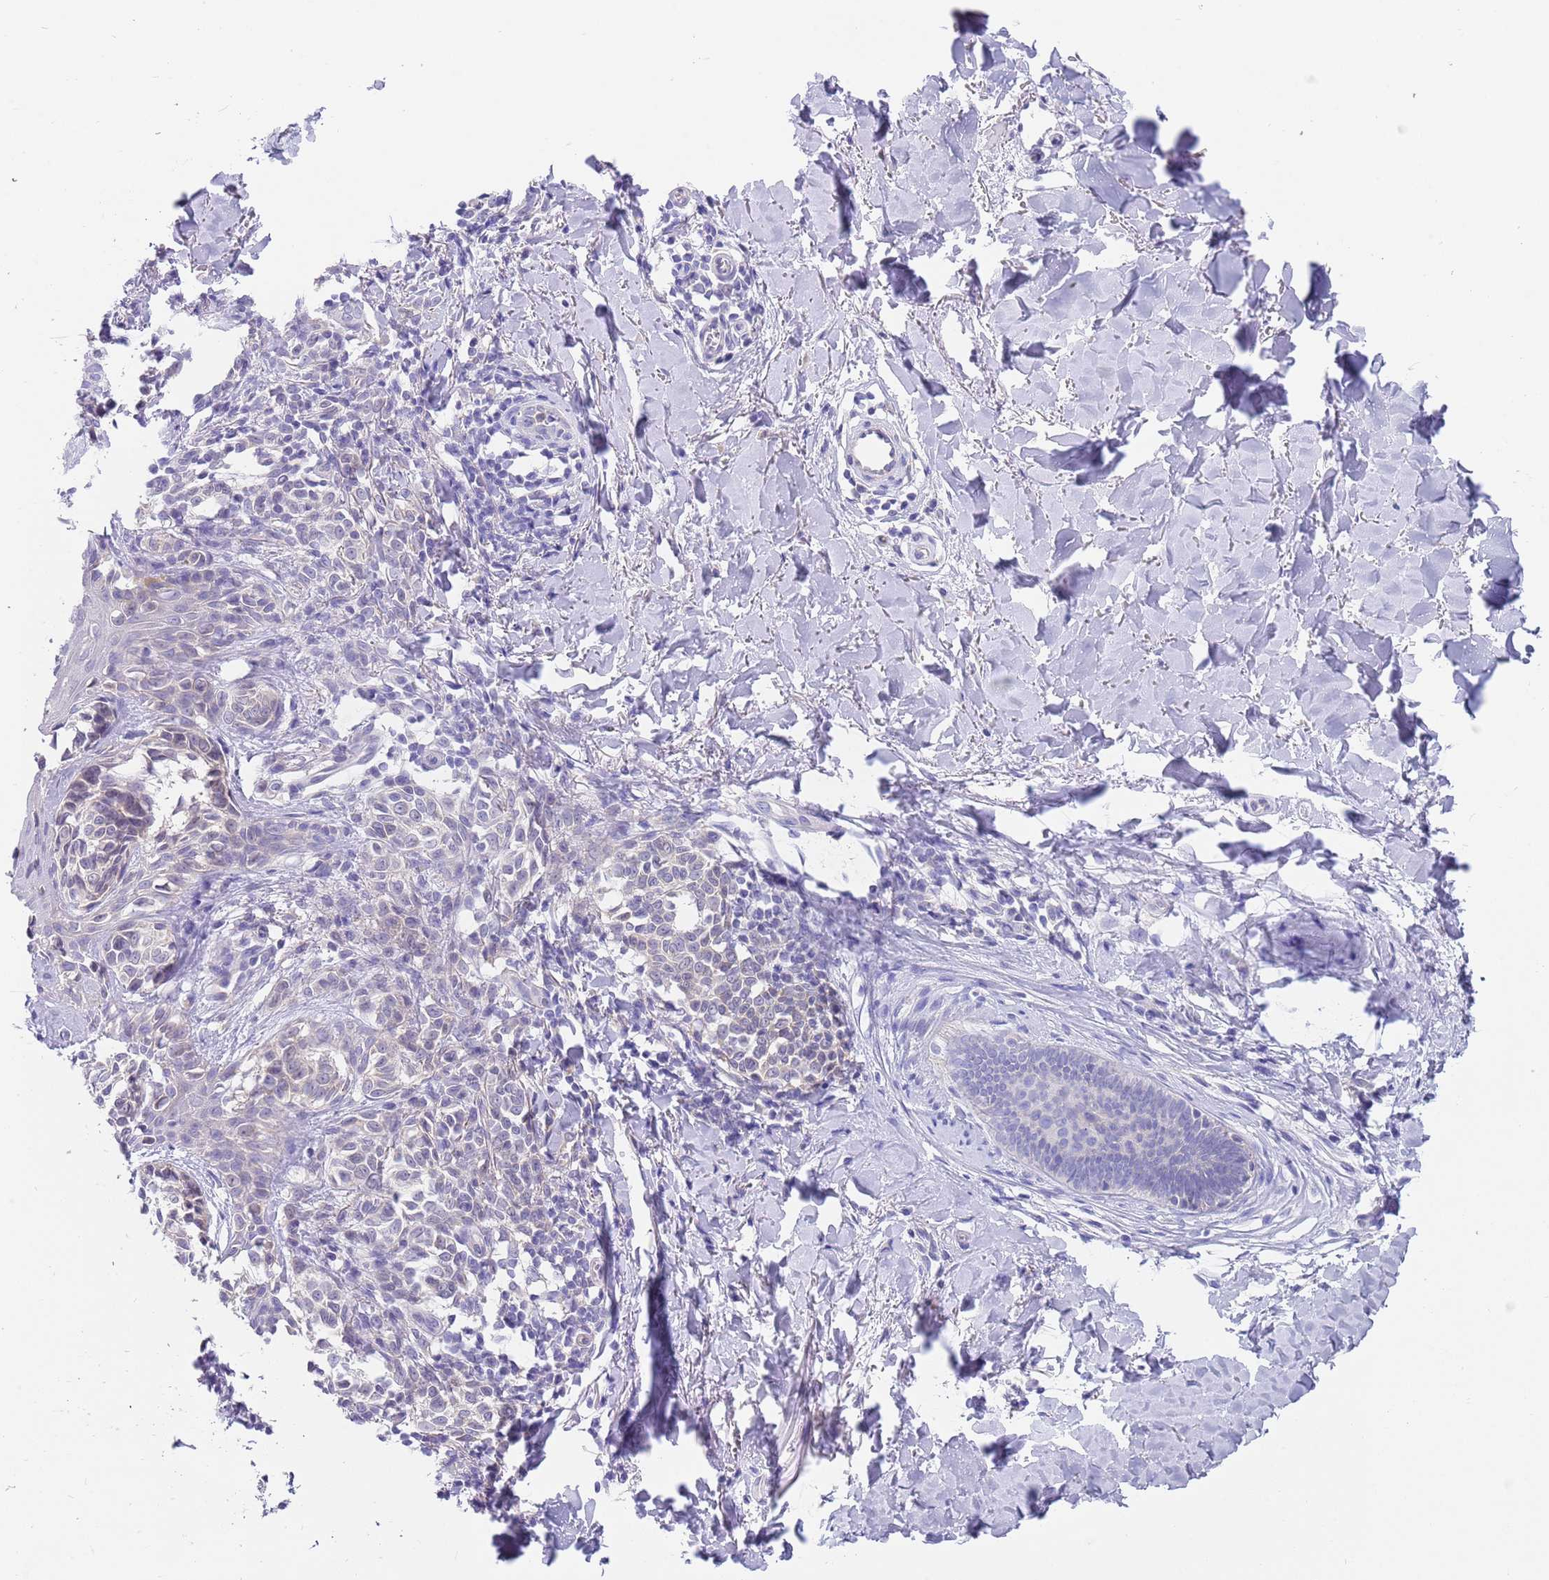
{"staining": {"intensity": "negative", "quantity": "none", "location": "none"}, "tissue": "melanoma", "cell_type": "Tumor cells", "image_type": "cancer", "snomed": [{"axis": "morphology", "description": "Malignant melanoma, NOS"}, {"axis": "topography", "description": "Skin of upper extremity"}], "caption": "Immunohistochemistry (IHC) of human melanoma shows no staining in tumor cells.", "gene": "TYW1", "patient": {"sex": "male", "age": 40}}